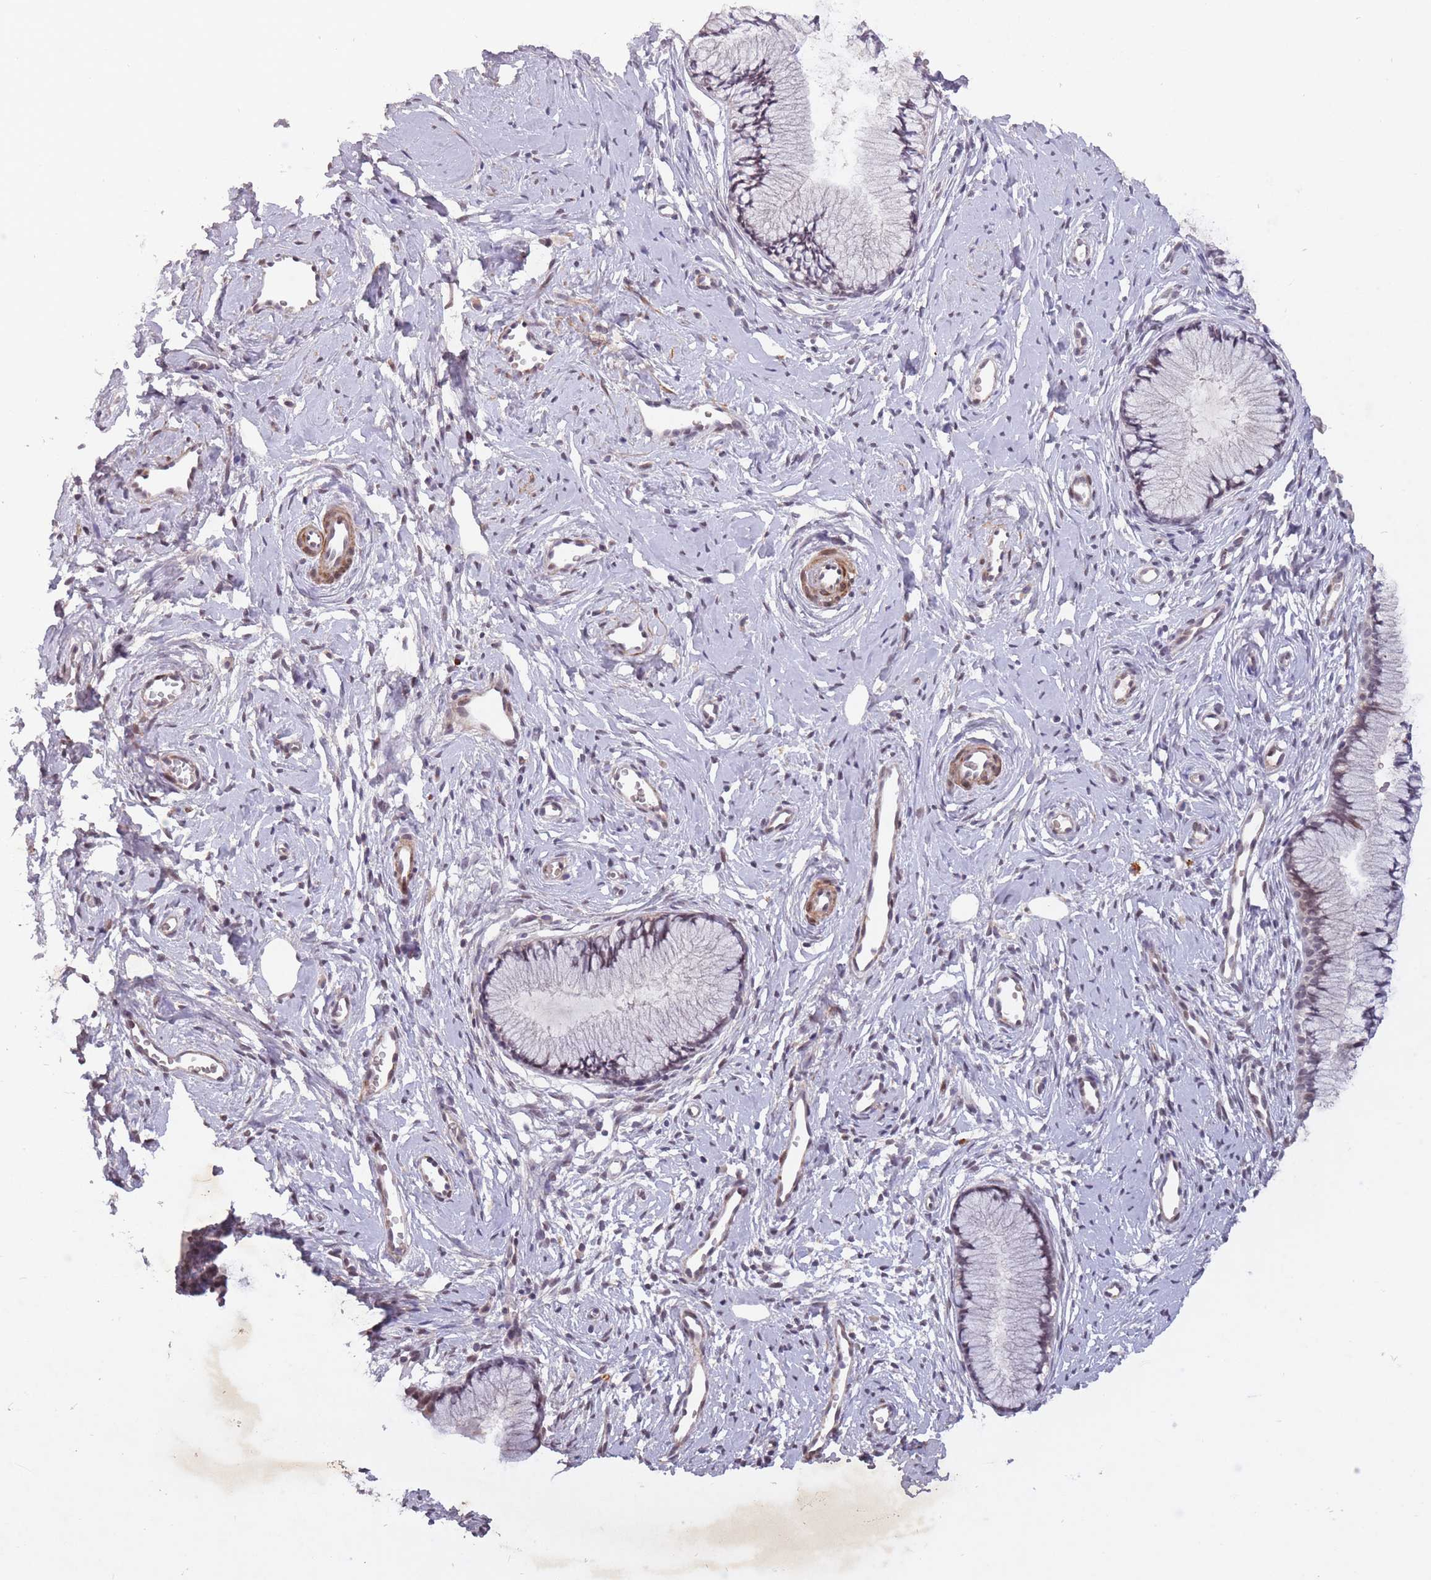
{"staining": {"intensity": "moderate", "quantity": "<25%", "location": "nuclear"}, "tissue": "cervix", "cell_type": "Glandular cells", "image_type": "normal", "snomed": [{"axis": "morphology", "description": "Normal tissue, NOS"}, {"axis": "topography", "description": "Cervix"}], "caption": "Protein staining of unremarkable cervix demonstrates moderate nuclear positivity in about <25% of glandular cells.", "gene": "CBX6", "patient": {"sex": "female", "age": 40}}